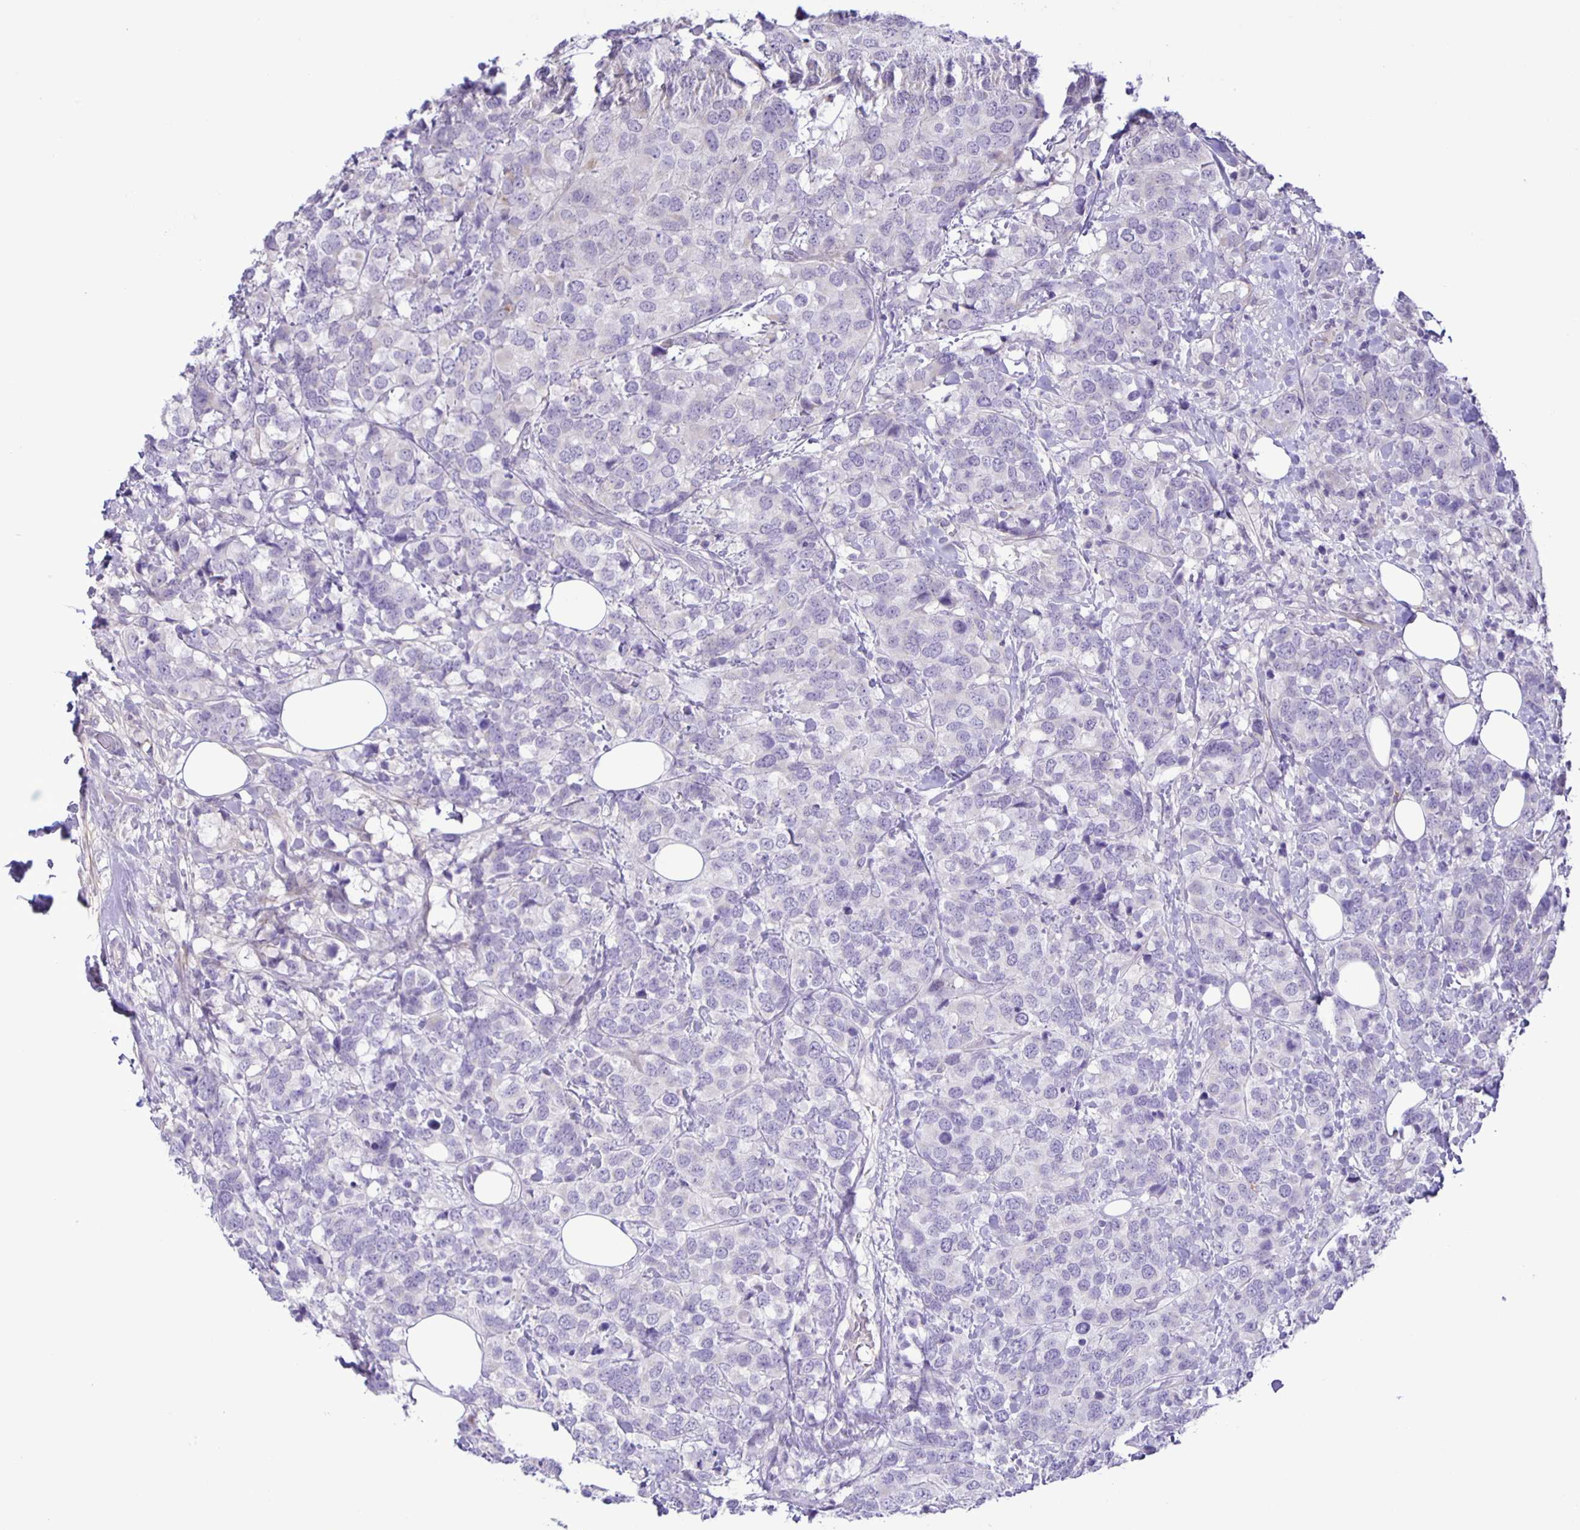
{"staining": {"intensity": "negative", "quantity": "none", "location": "none"}, "tissue": "breast cancer", "cell_type": "Tumor cells", "image_type": "cancer", "snomed": [{"axis": "morphology", "description": "Lobular carcinoma"}, {"axis": "topography", "description": "Breast"}], "caption": "Photomicrograph shows no protein staining in tumor cells of breast cancer (lobular carcinoma) tissue.", "gene": "ADCK1", "patient": {"sex": "female", "age": 59}}